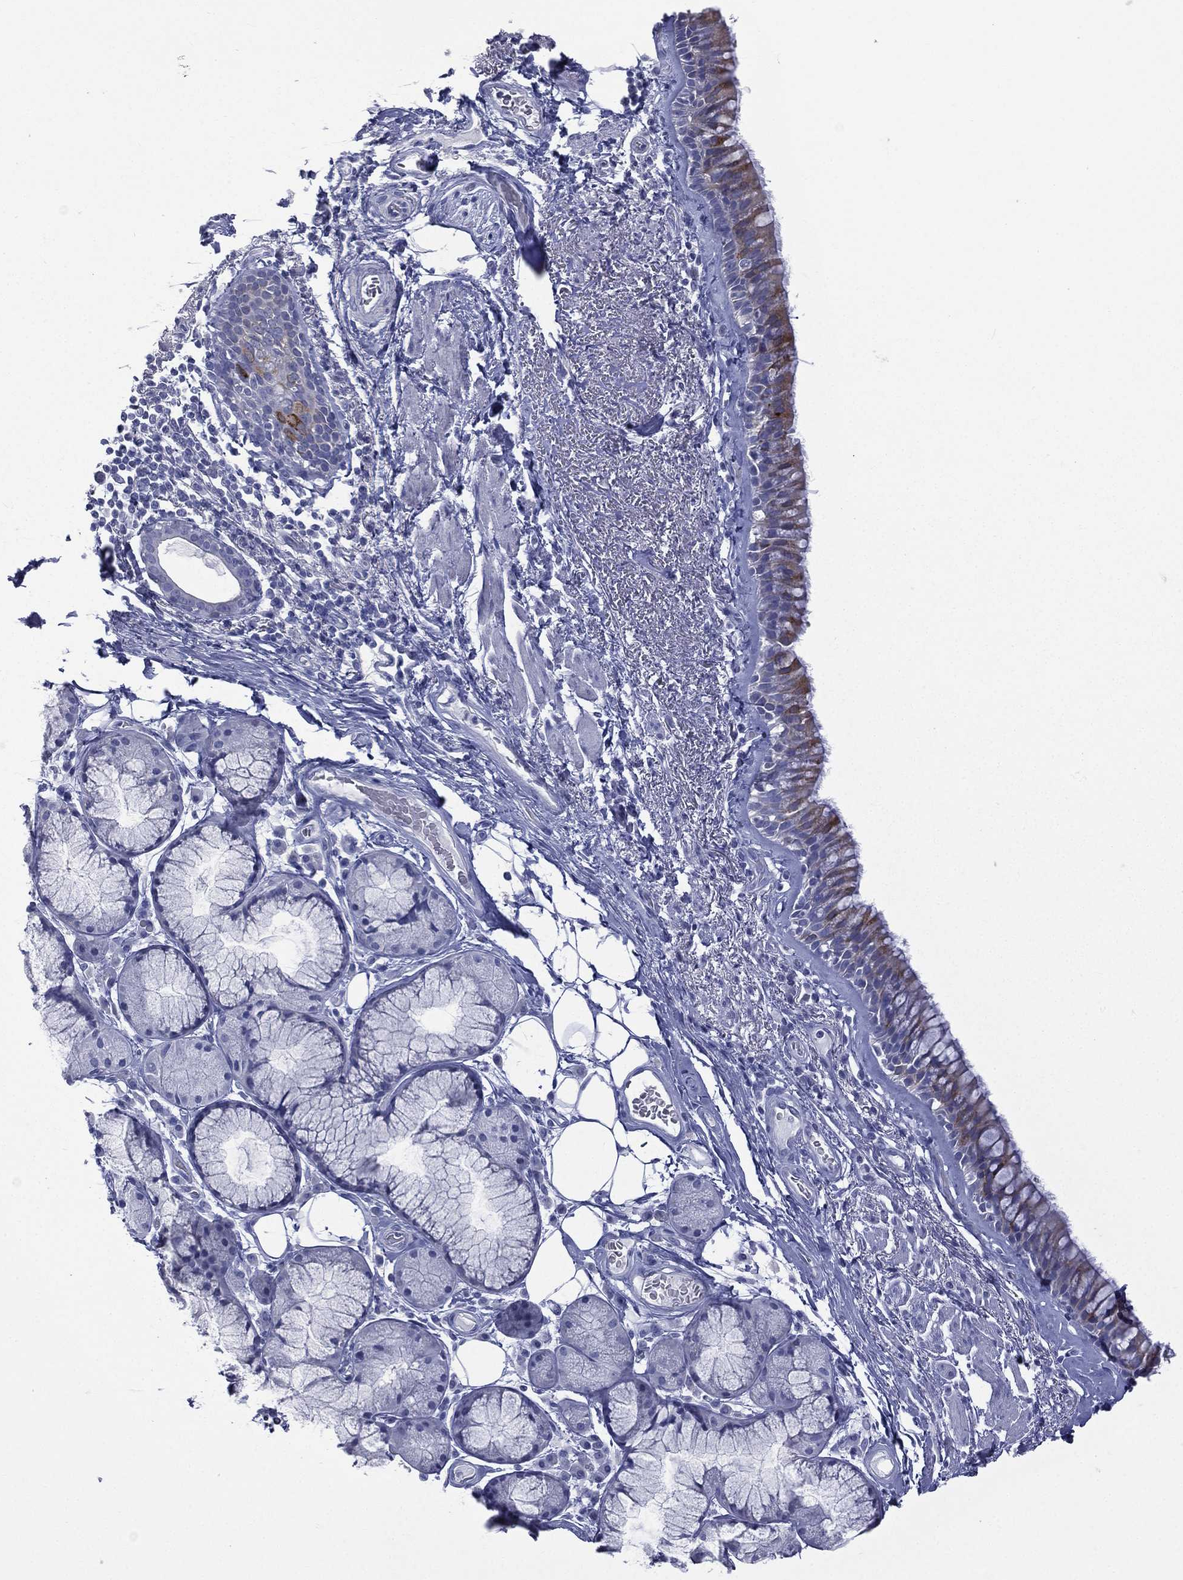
{"staining": {"intensity": "moderate", "quantity": "<25%", "location": "cytoplasmic/membranous"}, "tissue": "bronchus", "cell_type": "Respiratory epithelial cells", "image_type": "normal", "snomed": [{"axis": "morphology", "description": "Normal tissue, NOS"}, {"axis": "topography", "description": "Bronchus"}], "caption": "Immunohistochemistry (IHC) photomicrograph of benign bronchus: bronchus stained using IHC shows low levels of moderate protein expression localized specifically in the cytoplasmic/membranous of respiratory epithelial cells, appearing as a cytoplasmic/membranous brown color.", "gene": "CES2", "patient": {"sex": "male", "age": 82}}